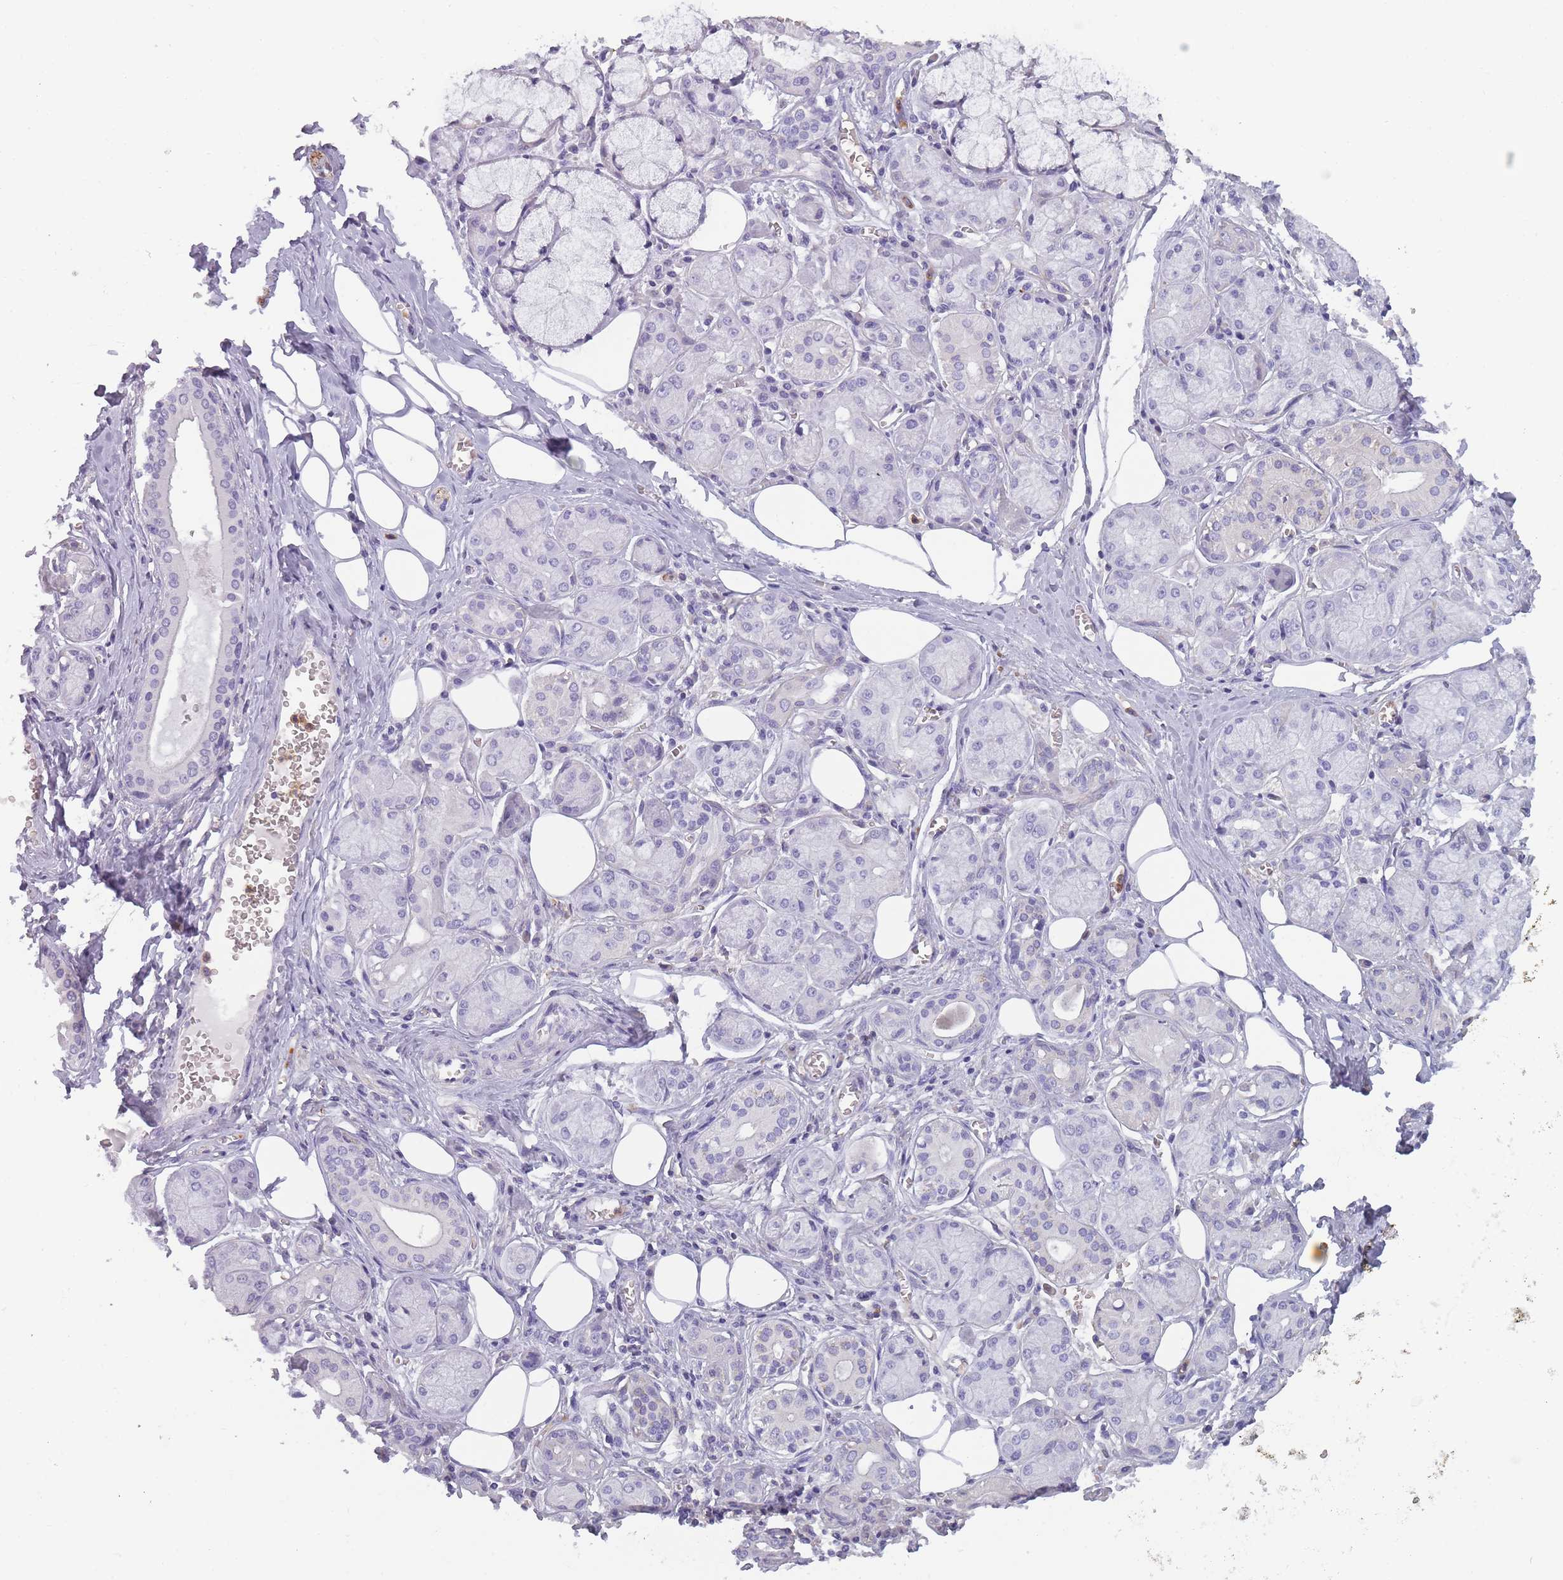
{"staining": {"intensity": "negative", "quantity": "none", "location": "none"}, "tissue": "salivary gland", "cell_type": "Glandular cells", "image_type": "normal", "snomed": [{"axis": "morphology", "description": "Normal tissue, NOS"}, {"axis": "topography", "description": "Salivary gland"}], "caption": "Immunohistochemical staining of unremarkable salivary gland reveals no significant positivity in glandular cells.", "gene": "CR1L", "patient": {"sex": "male", "age": 74}}